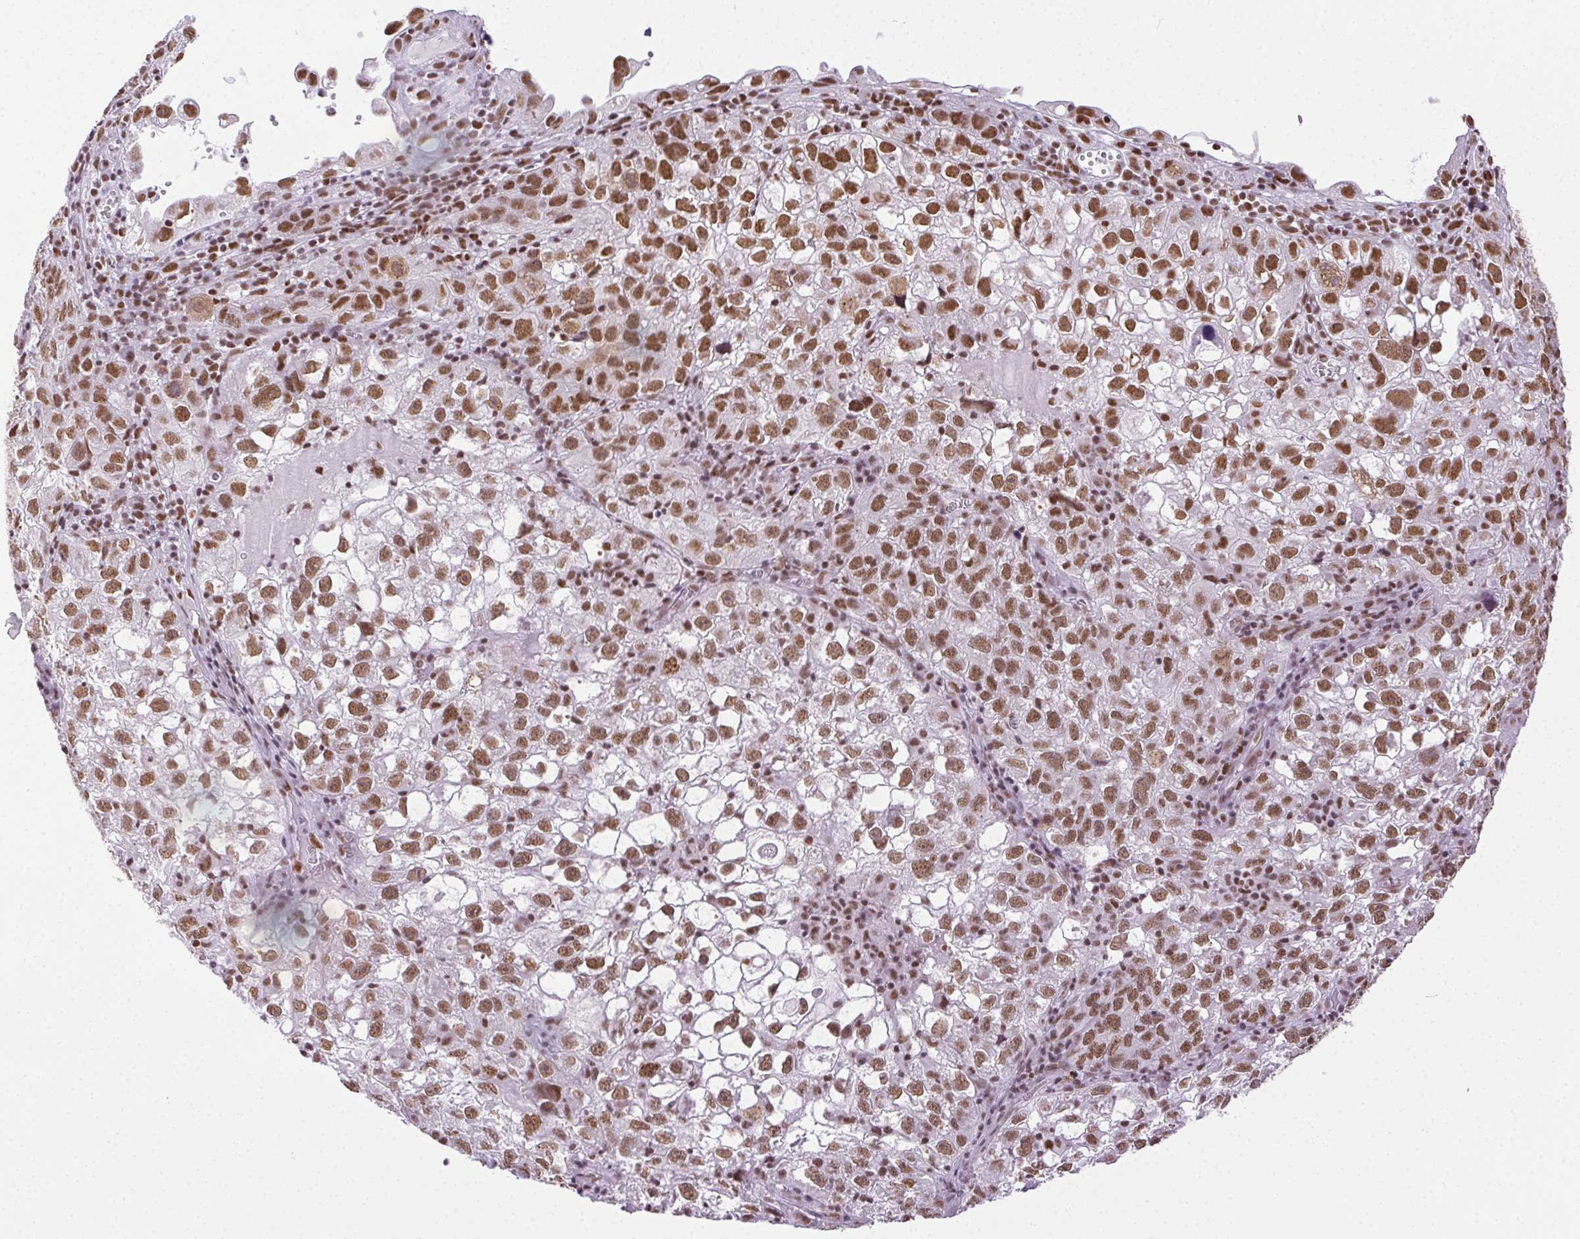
{"staining": {"intensity": "moderate", "quantity": ">75%", "location": "nuclear"}, "tissue": "cervical cancer", "cell_type": "Tumor cells", "image_type": "cancer", "snomed": [{"axis": "morphology", "description": "Squamous cell carcinoma, NOS"}, {"axis": "topography", "description": "Cervix"}], "caption": "DAB (3,3'-diaminobenzidine) immunohistochemical staining of cervical squamous cell carcinoma displays moderate nuclear protein positivity in about >75% of tumor cells.", "gene": "TRA2B", "patient": {"sex": "female", "age": 55}}